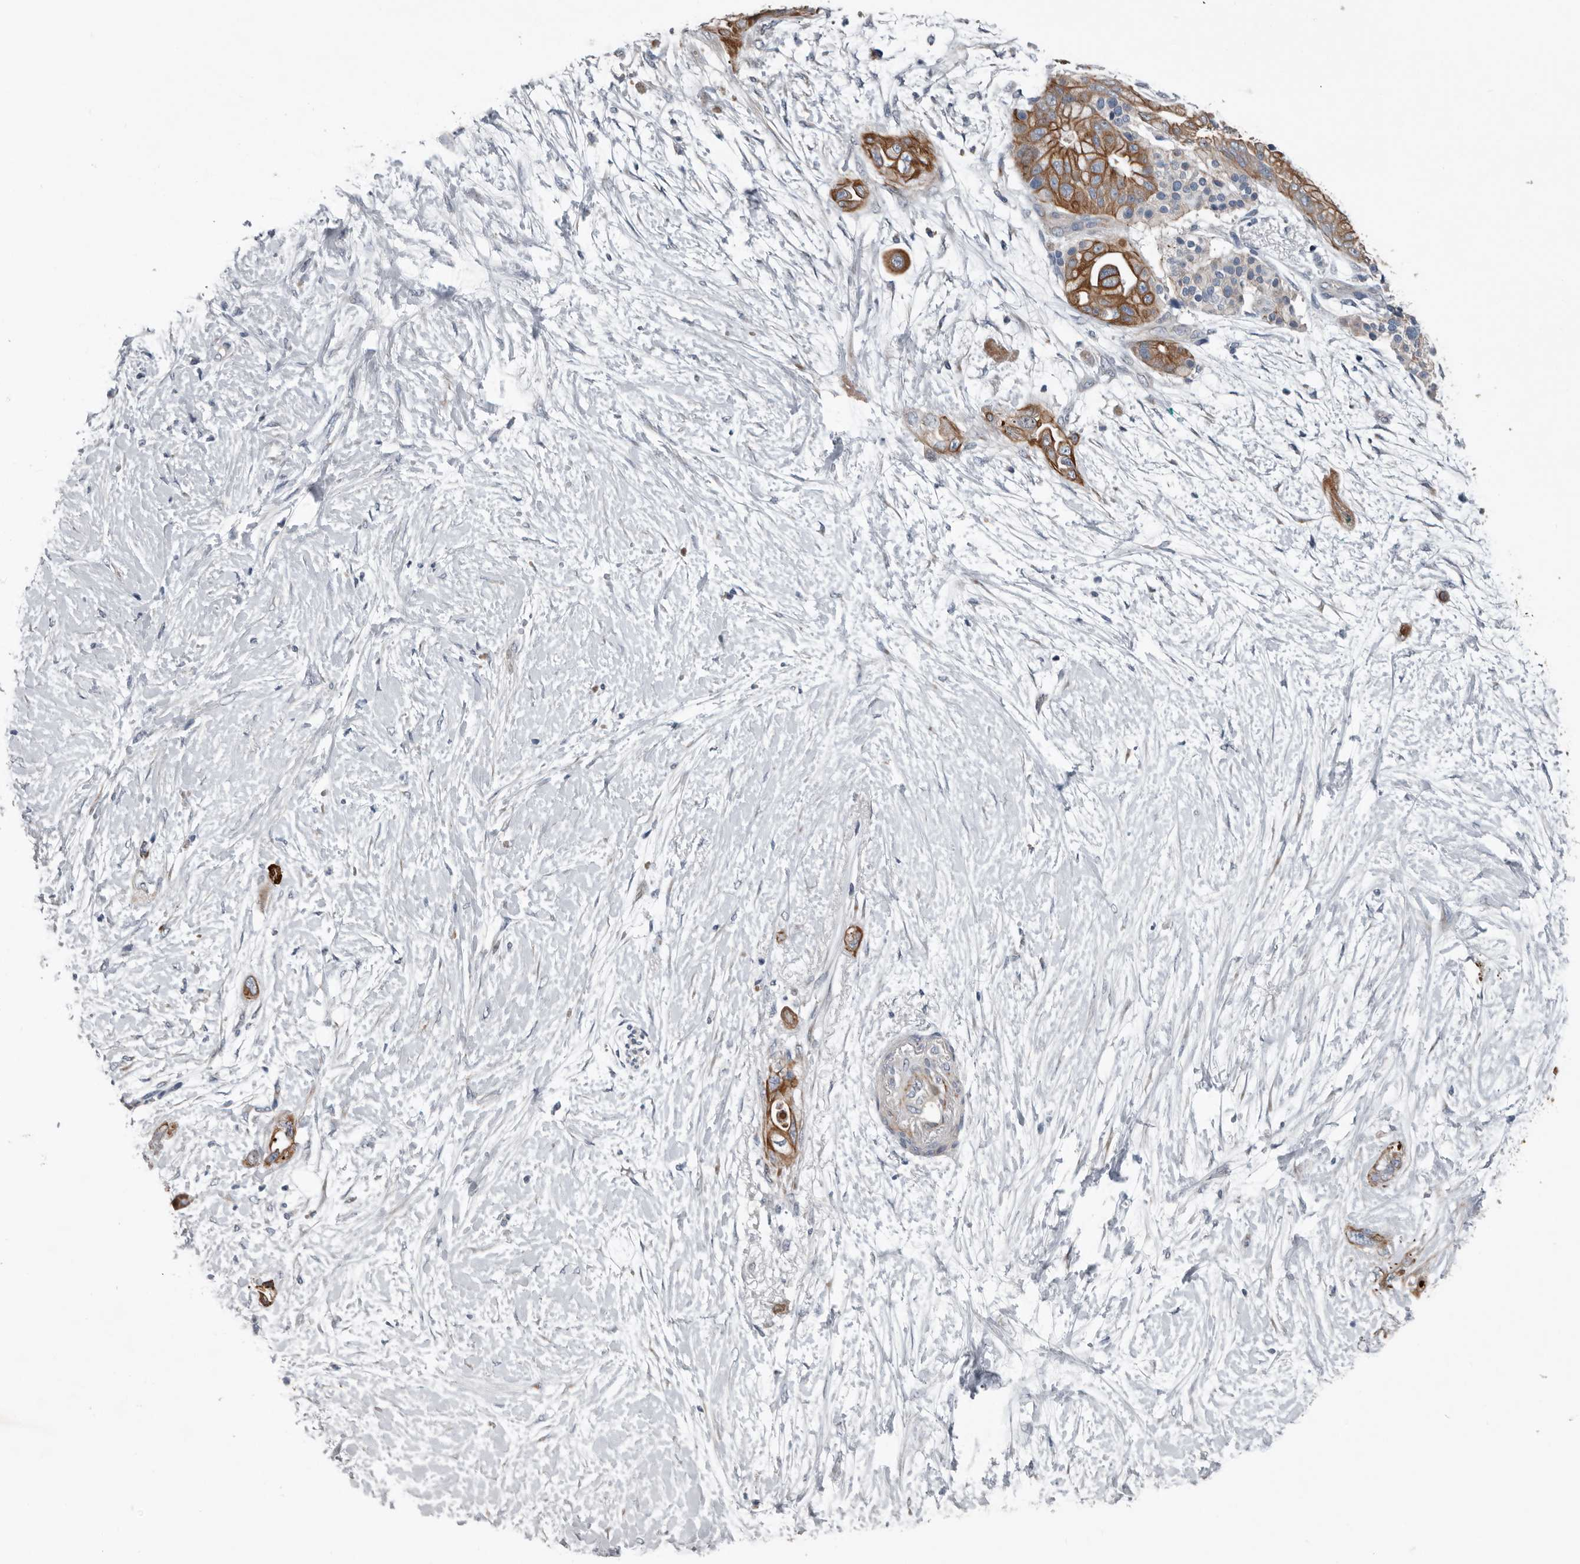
{"staining": {"intensity": "moderate", "quantity": ">75%", "location": "cytoplasmic/membranous"}, "tissue": "pancreatic cancer", "cell_type": "Tumor cells", "image_type": "cancer", "snomed": [{"axis": "morphology", "description": "Adenocarcinoma, NOS"}, {"axis": "topography", "description": "Pancreas"}], "caption": "Immunohistochemistry (IHC) of human adenocarcinoma (pancreatic) displays medium levels of moderate cytoplasmic/membranous staining in about >75% of tumor cells.", "gene": "DPY19L4", "patient": {"sex": "male", "age": 53}}